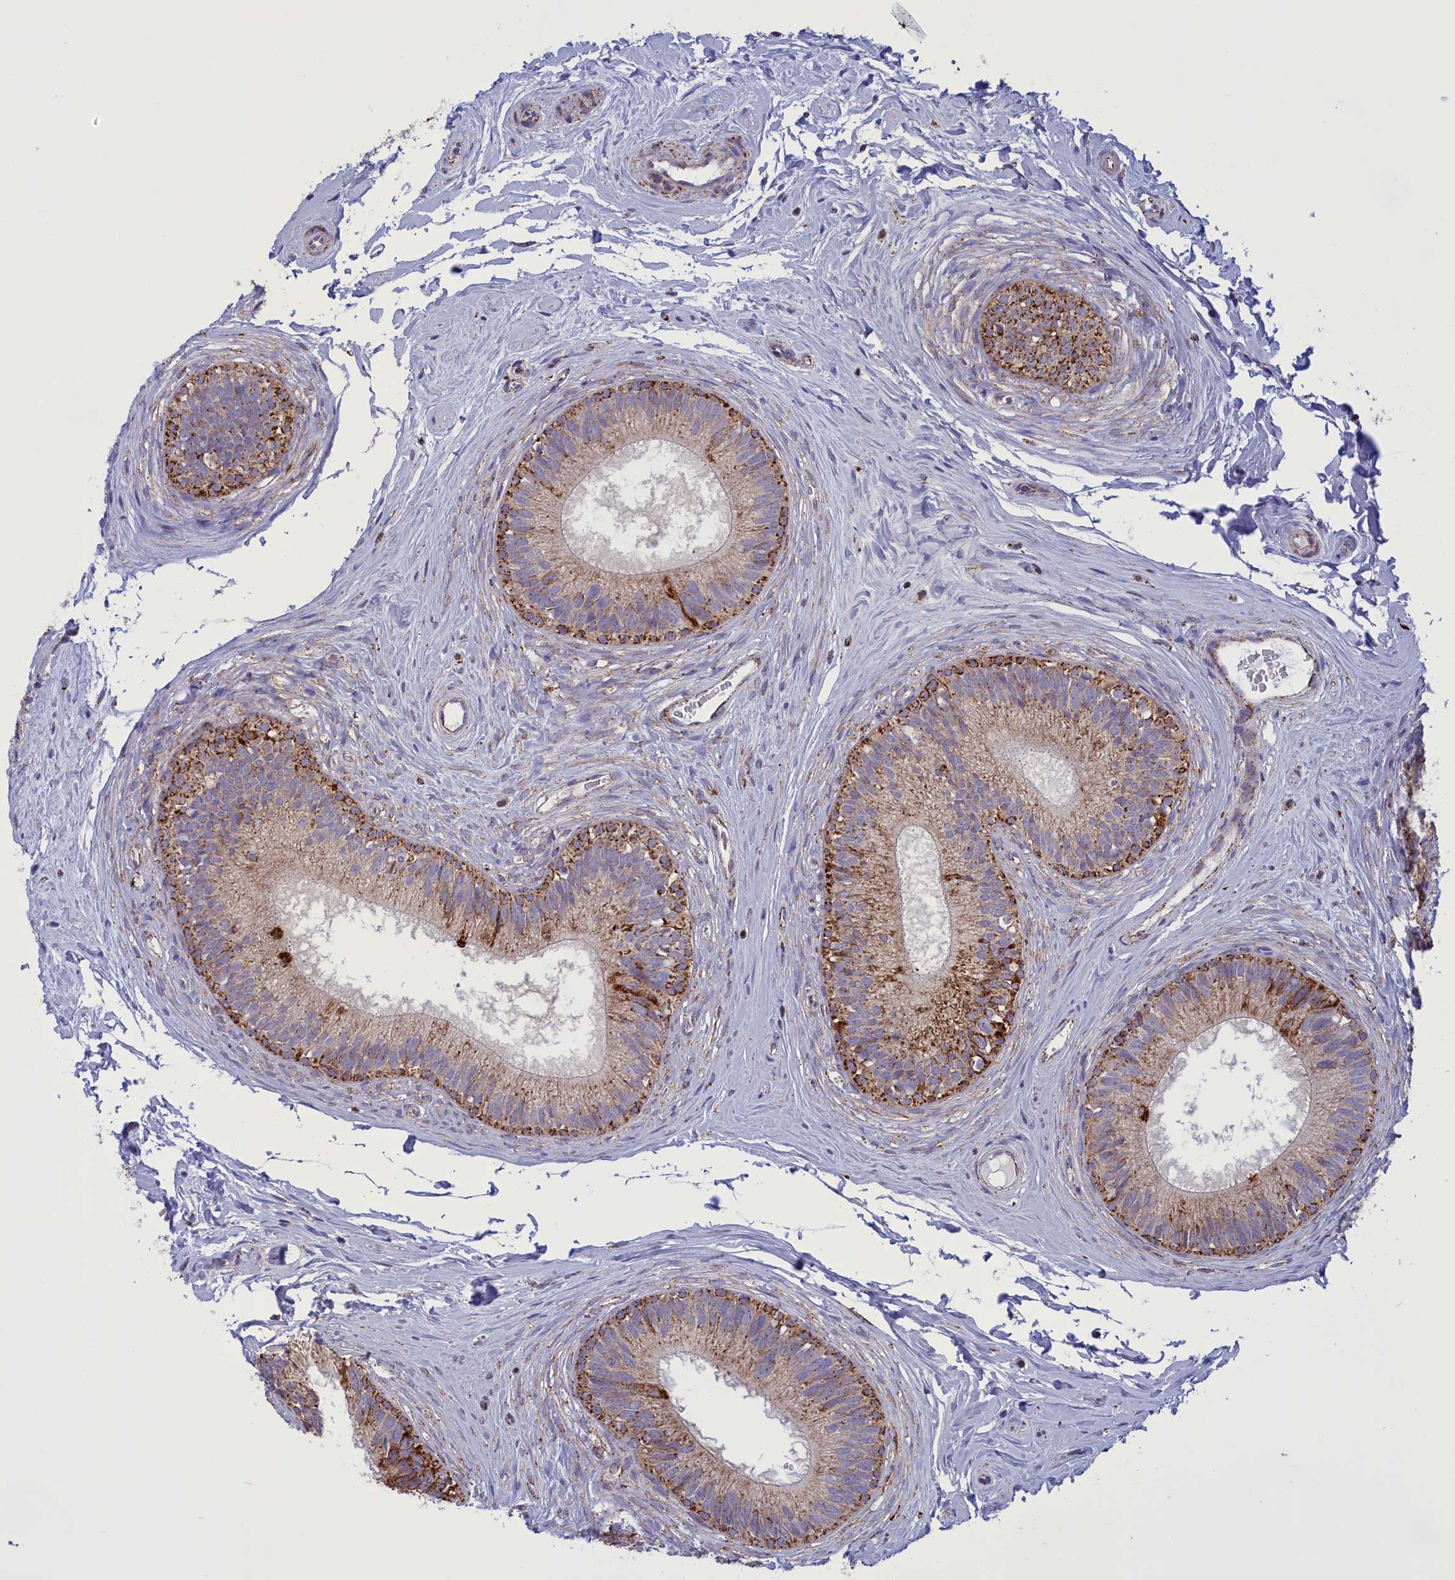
{"staining": {"intensity": "strong", "quantity": "25%-75%", "location": "cytoplasmic/membranous"}, "tissue": "epididymis", "cell_type": "Glandular cells", "image_type": "normal", "snomed": [{"axis": "morphology", "description": "Normal tissue, NOS"}, {"axis": "topography", "description": "Epididymis"}], "caption": "Immunohistochemical staining of benign epididymis displays high levels of strong cytoplasmic/membranous expression in about 25%-75% of glandular cells.", "gene": "ISOC2", "patient": {"sex": "male", "age": 33}}